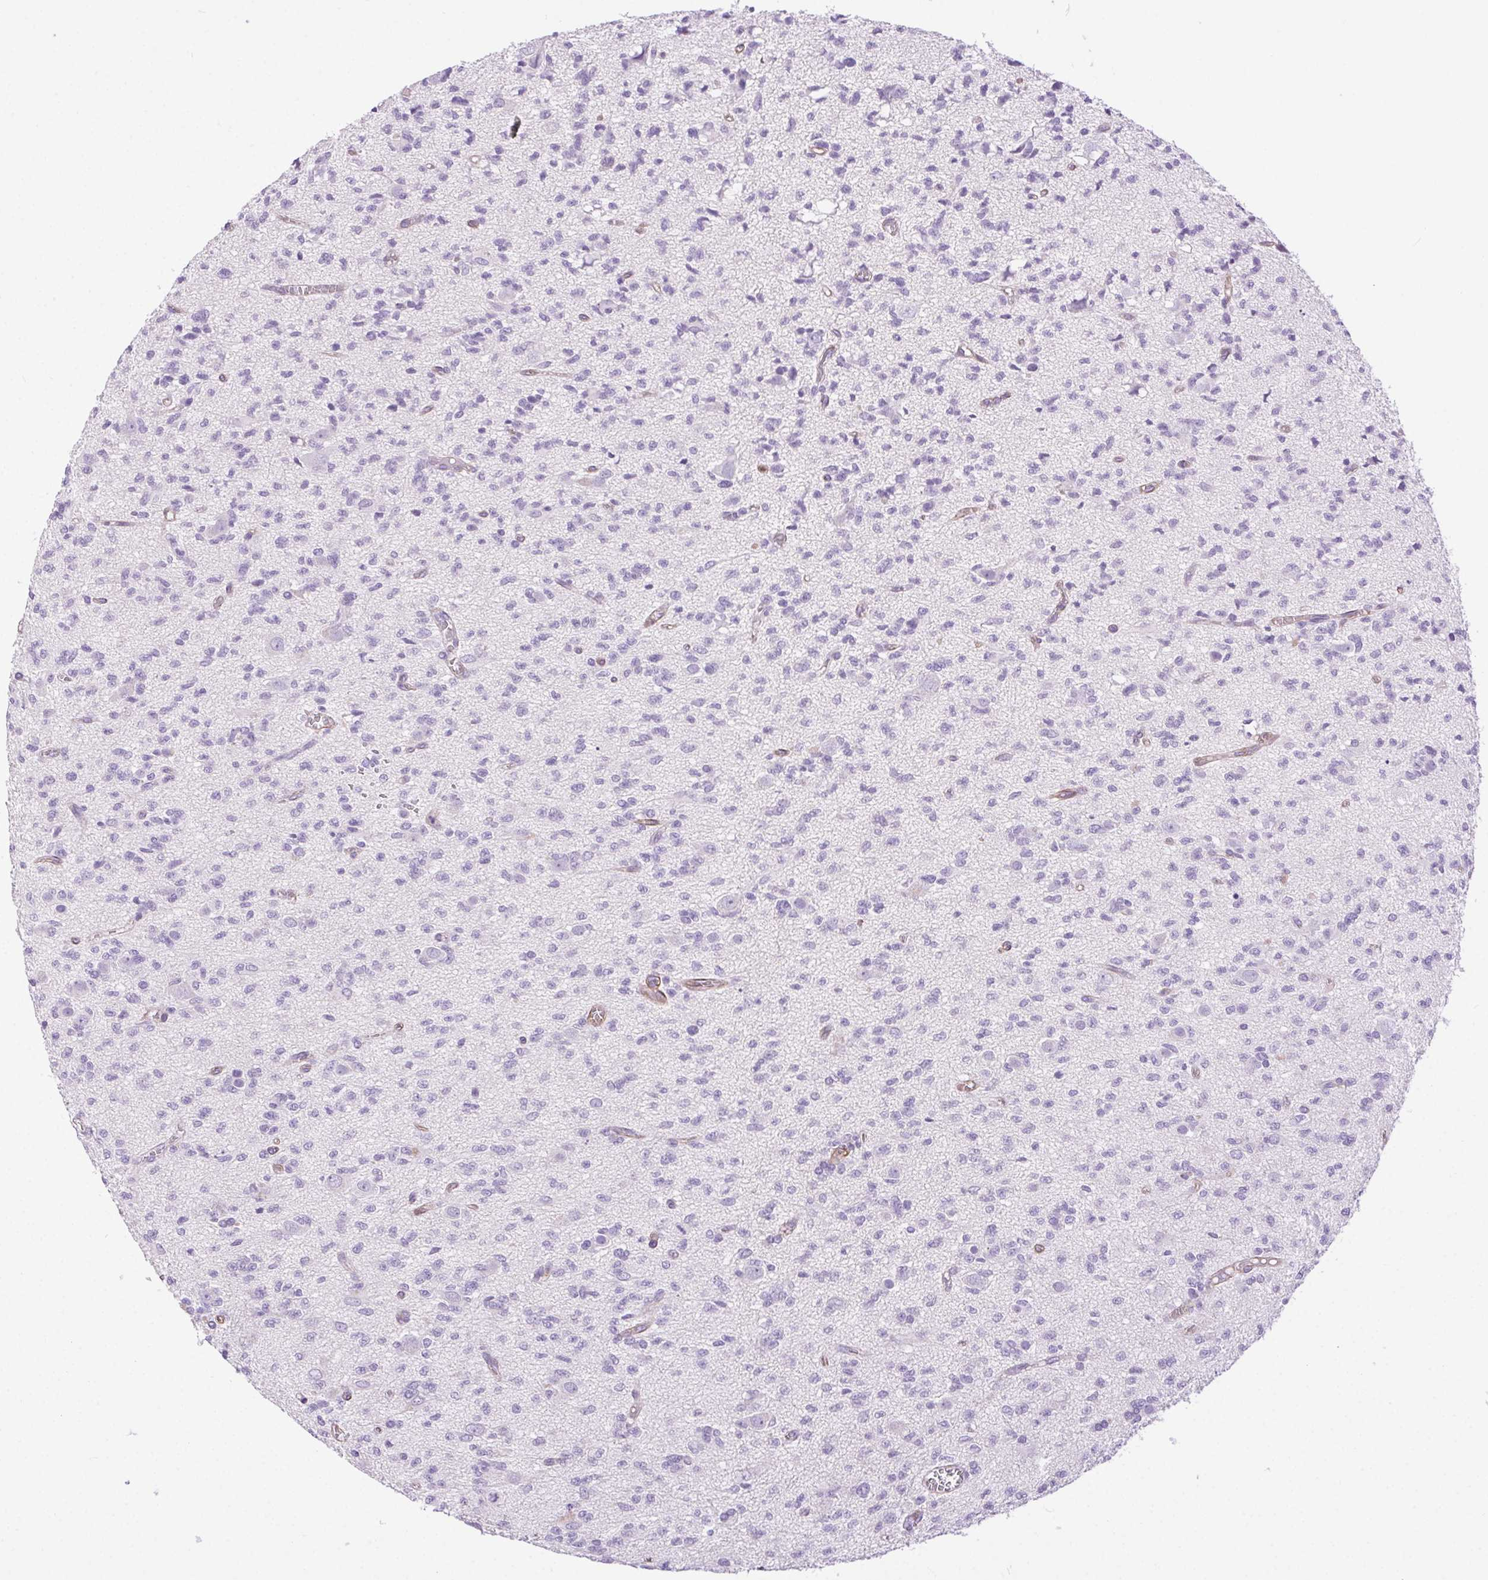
{"staining": {"intensity": "negative", "quantity": "none", "location": "none"}, "tissue": "glioma", "cell_type": "Tumor cells", "image_type": "cancer", "snomed": [{"axis": "morphology", "description": "Glioma, malignant, Low grade"}, {"axis": "topography", "description": "Brain"}], "caption": "There is no significant positivity in tumor cells of malignant low-grade glioma.", "gene": "SHCBP1L", "patient": {"sex": "male", "age": 64}}